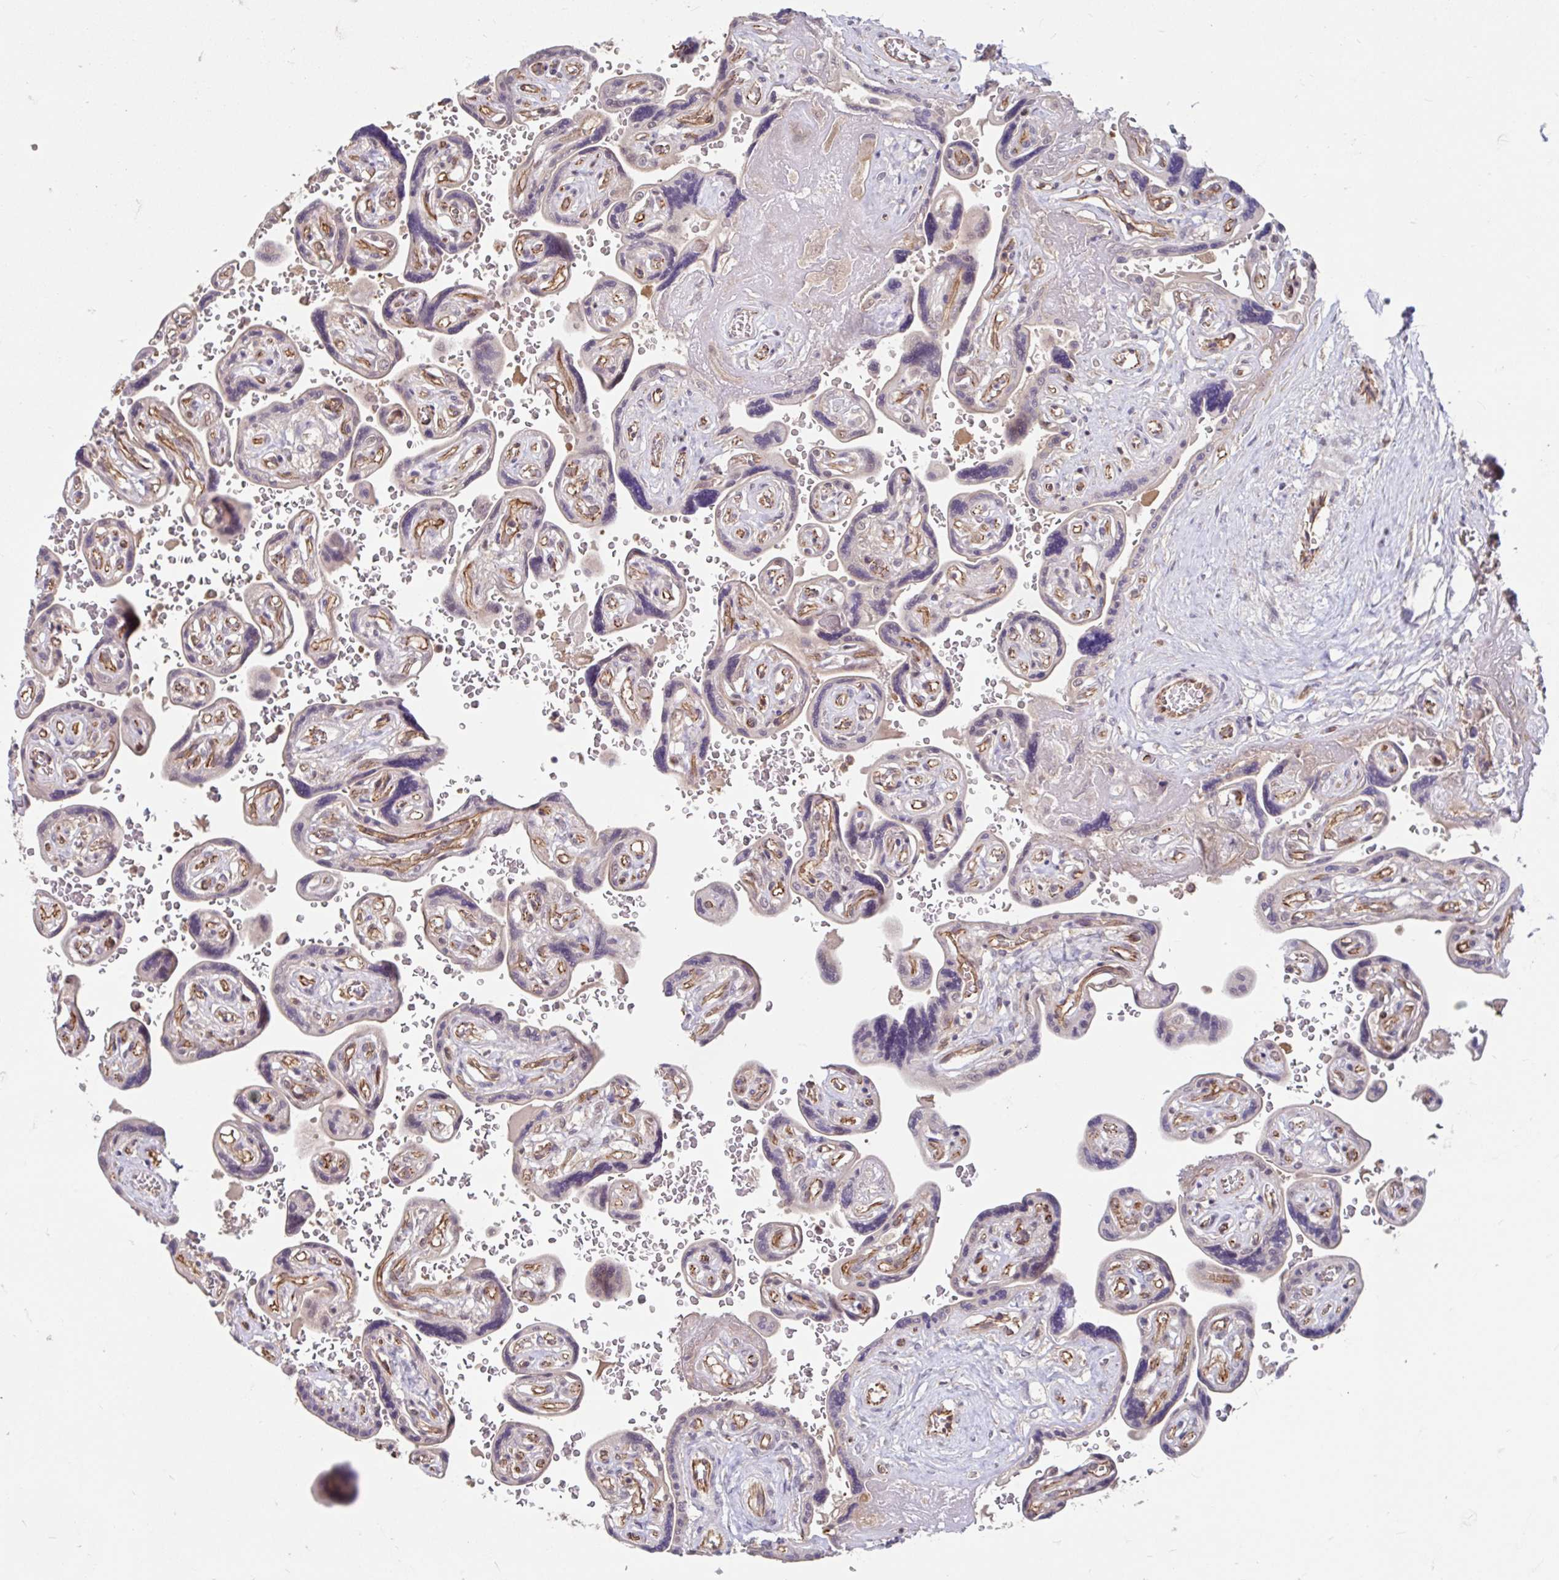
{"staining": {"intensity": "moderate", "quantity": "<25%", "location": "nuclear"}, "tissue": "placenta", "cell_type": "Trophoblastic cells", "image_type": "normal", "snomed": [{"axis": "morphology", "description": "Normal tissue, NOS"}, {"axis": "topography", "description": "Placenta"}], "caption": "Protein staining of benign placenta exhibits moderate nuclear expression in about <25% of trophoblastic cells. (Stains: DAB (3,3'-diaminobenzidine) in brown, nuclei in blue, Microscopy: brightfield microscopy at high magnification).", "gene": "STYXL1", "patient": {"sex": "female", "age": 32}}